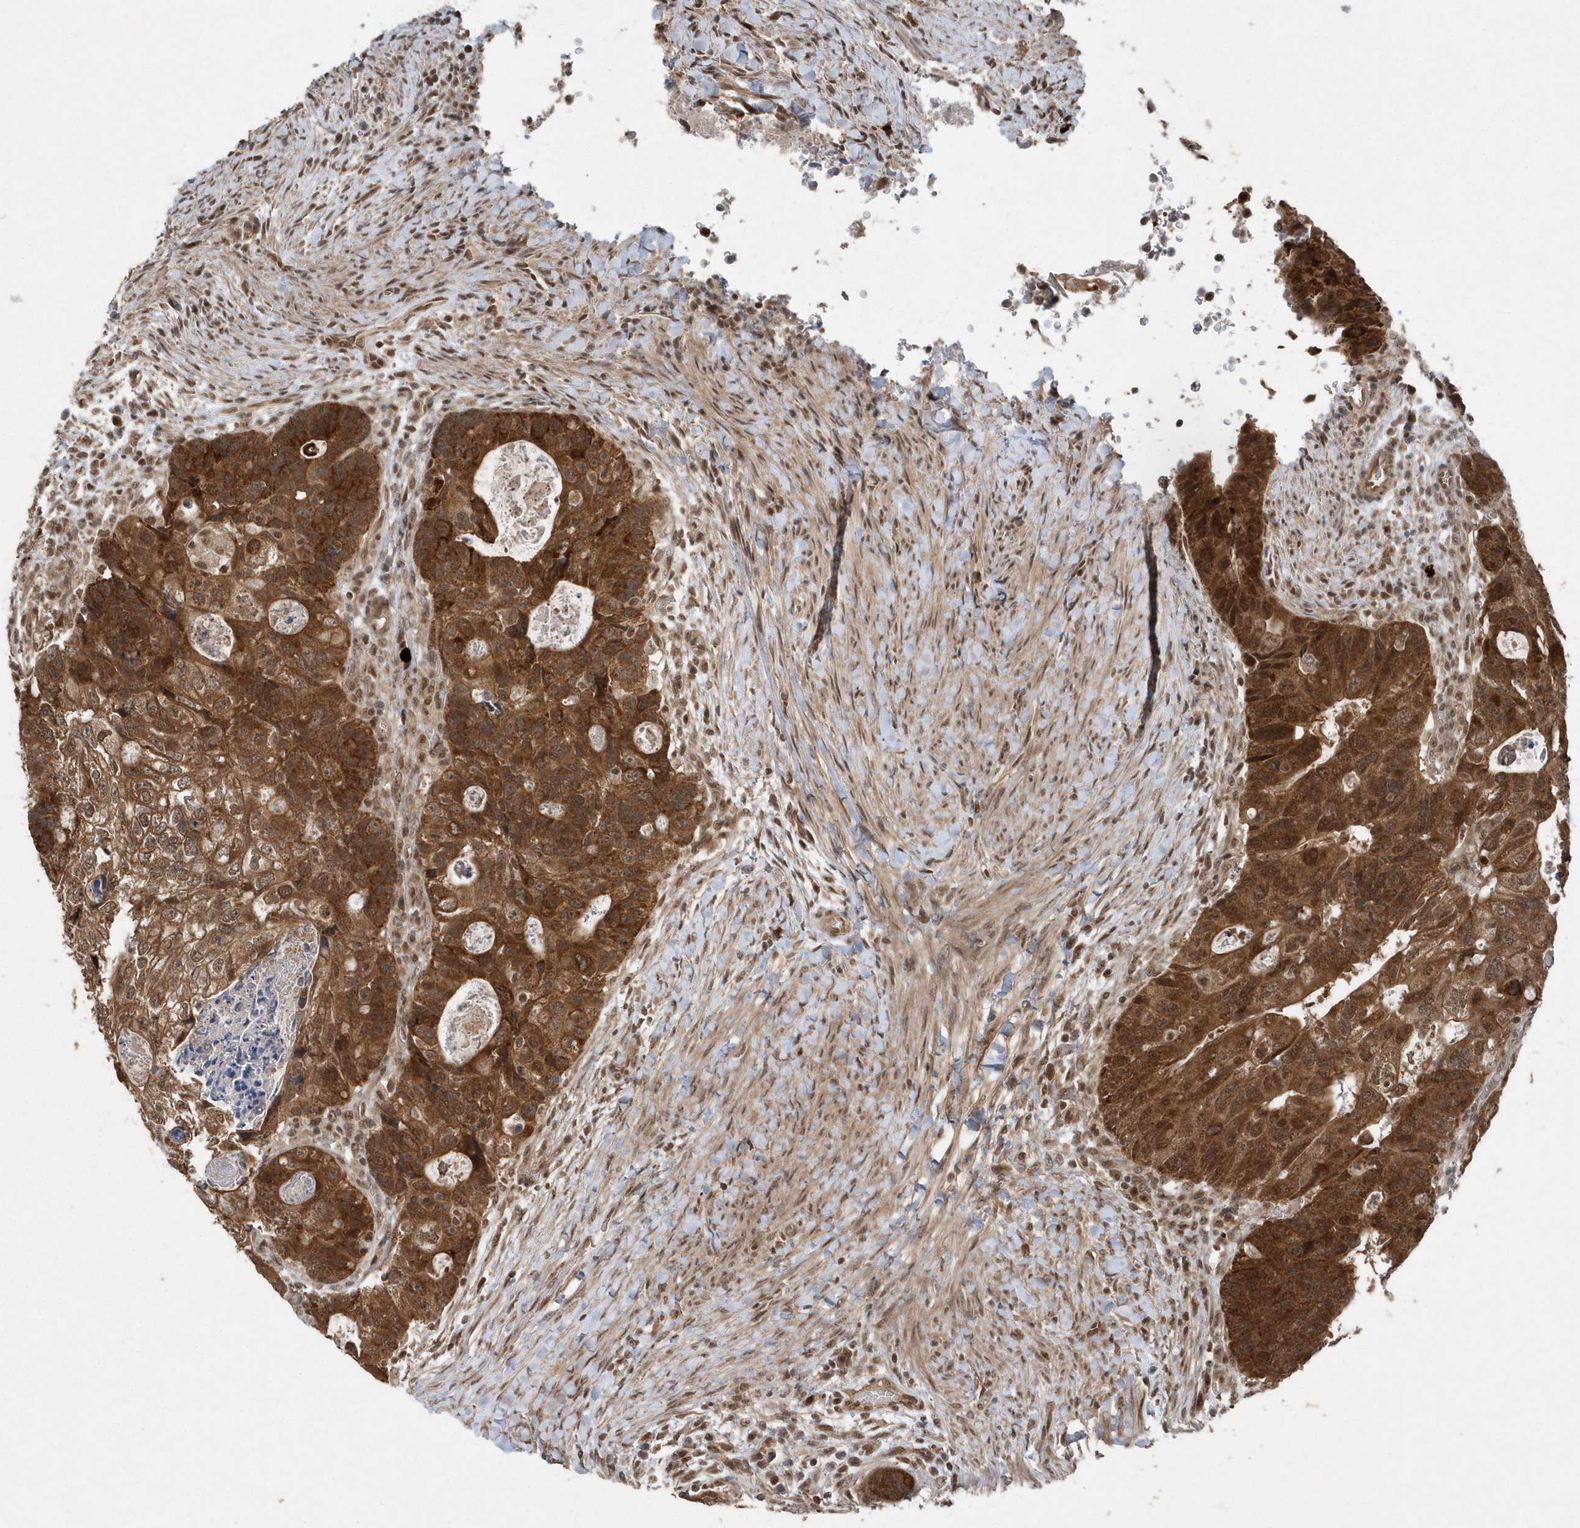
{"staining": {"intensity": "strong", "quantity": ">75%", "location": "cytoplasmic/membranous,nuclear"}, "tissue": "colorectal cancer", "cell_type": "Tumor cells", "image_type": "cancer", "snomed": [{"axis": "morphology", "description": "Adenocarcinoma, NOS"}, {"axis": "topography", "description": "Rectum"}], "caption": "Immunohistochemical staining of human colorectal cancer exhibits strong cytoplasmic/membranous and nuclear protein staining in approximately >75% of tumor cells.", "gene": "QTRT2", "patient": {"sex": "male", "age": 59}}